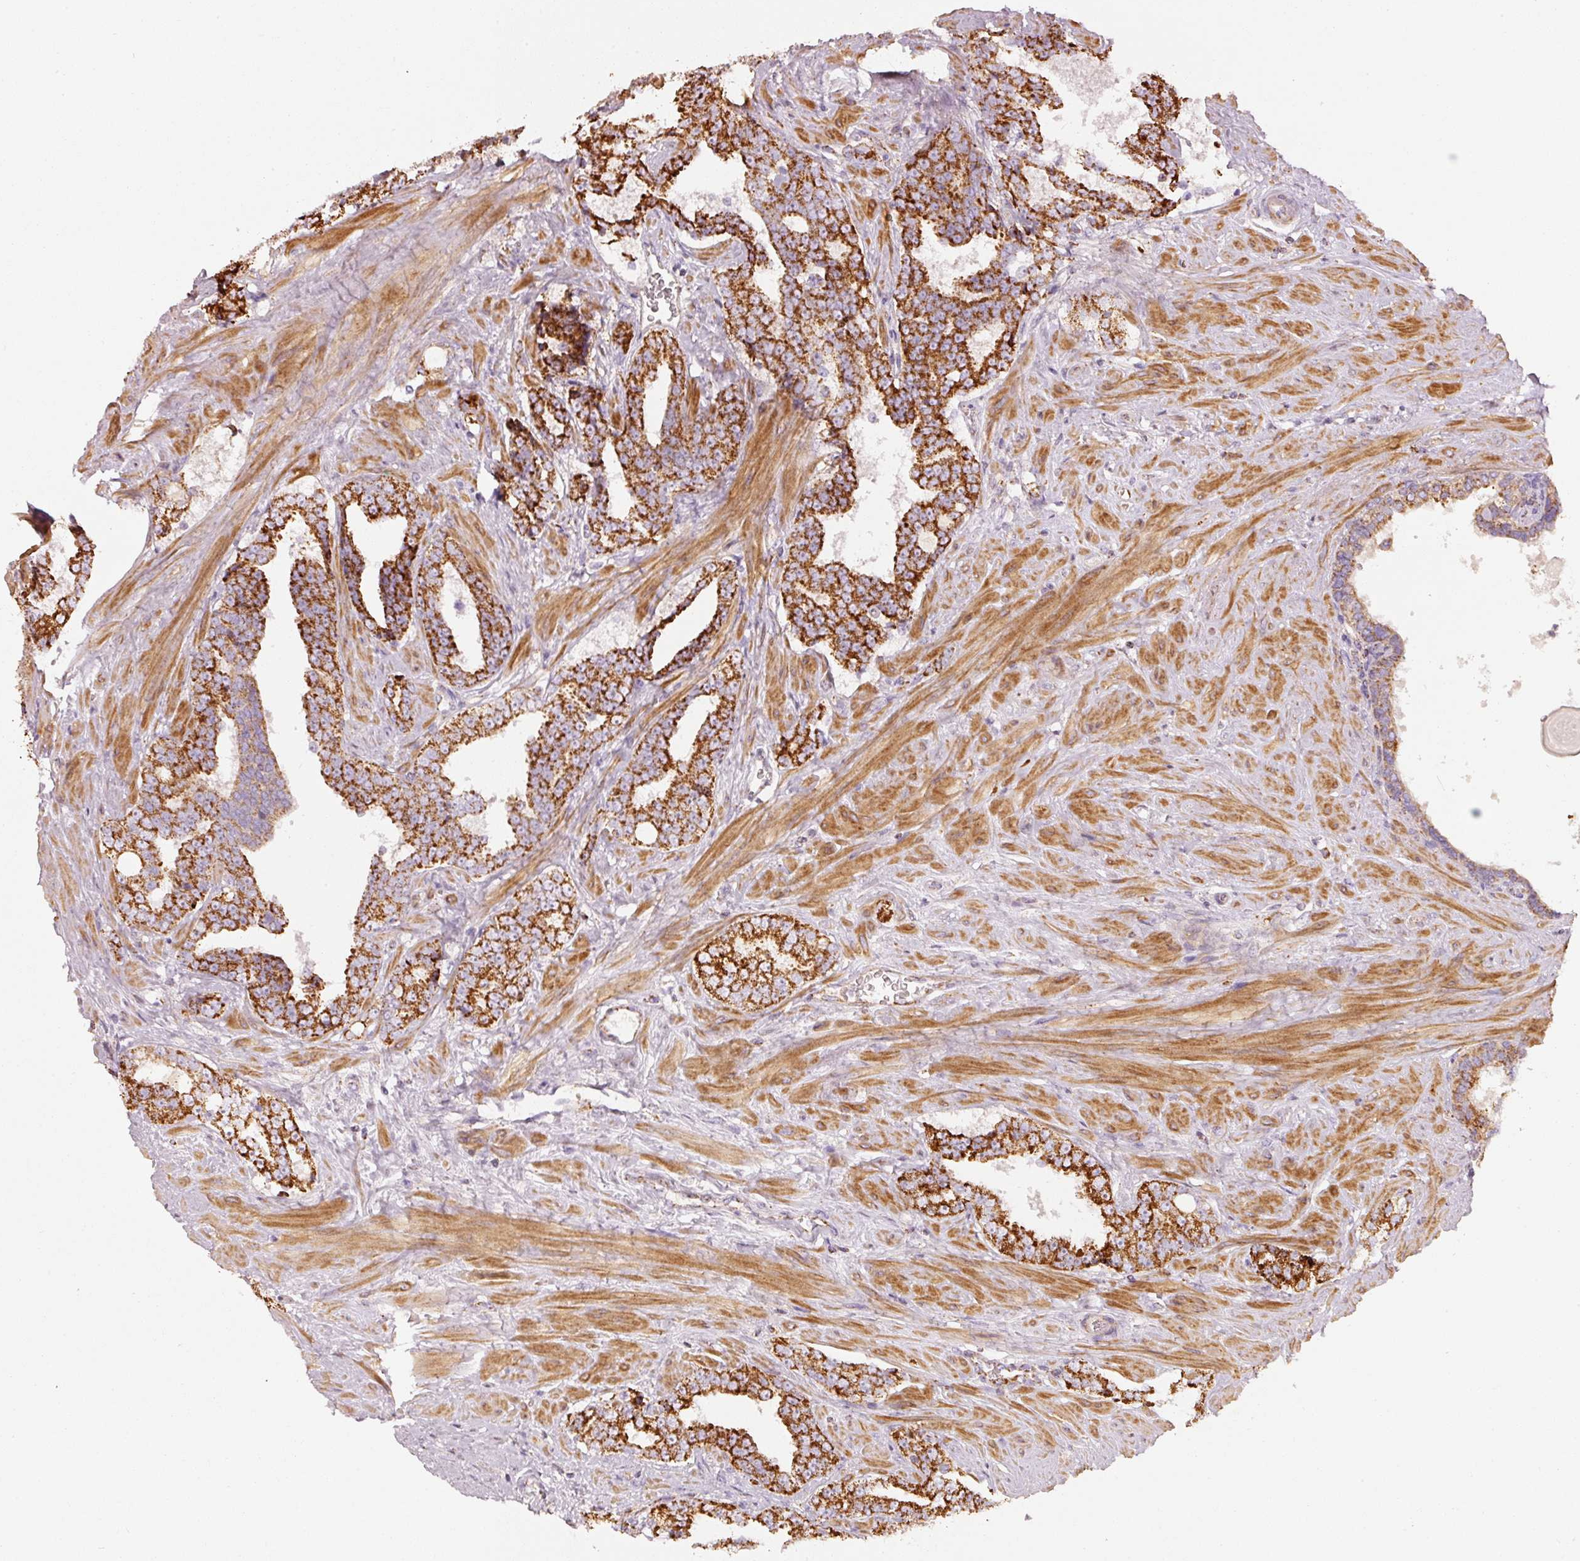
{"staining": {"intensity": "strong", "quantity": ">75%", "location": "cytoplasmic/membranous"}, "tissue": "prostate cancer", "cell_type": "Tumor cells", "image_type": "cancer", "snomed": [{"axis": "morphology", "description": "Adenocarcinoma, High grade"}, {"axis": "topography", "description": "Prostate"}], "caption": "High-magnification brightfield microscopy of adenocarcinoma (high-grade) (prostate) stained with DAB (brown) and counterstained with hematoxylin (blue). tumor cells exhibit strong cytoplasmic/membranous positivity is appreciated in about>75% of cells. The staining was performed using DAB to visualize the protein expression in brown, while the nuclei were stained in blue with hematoxylin (Magnification: 20x).", "gene": "C17orf98", "patient": {"sex": "male", "age": 67}}